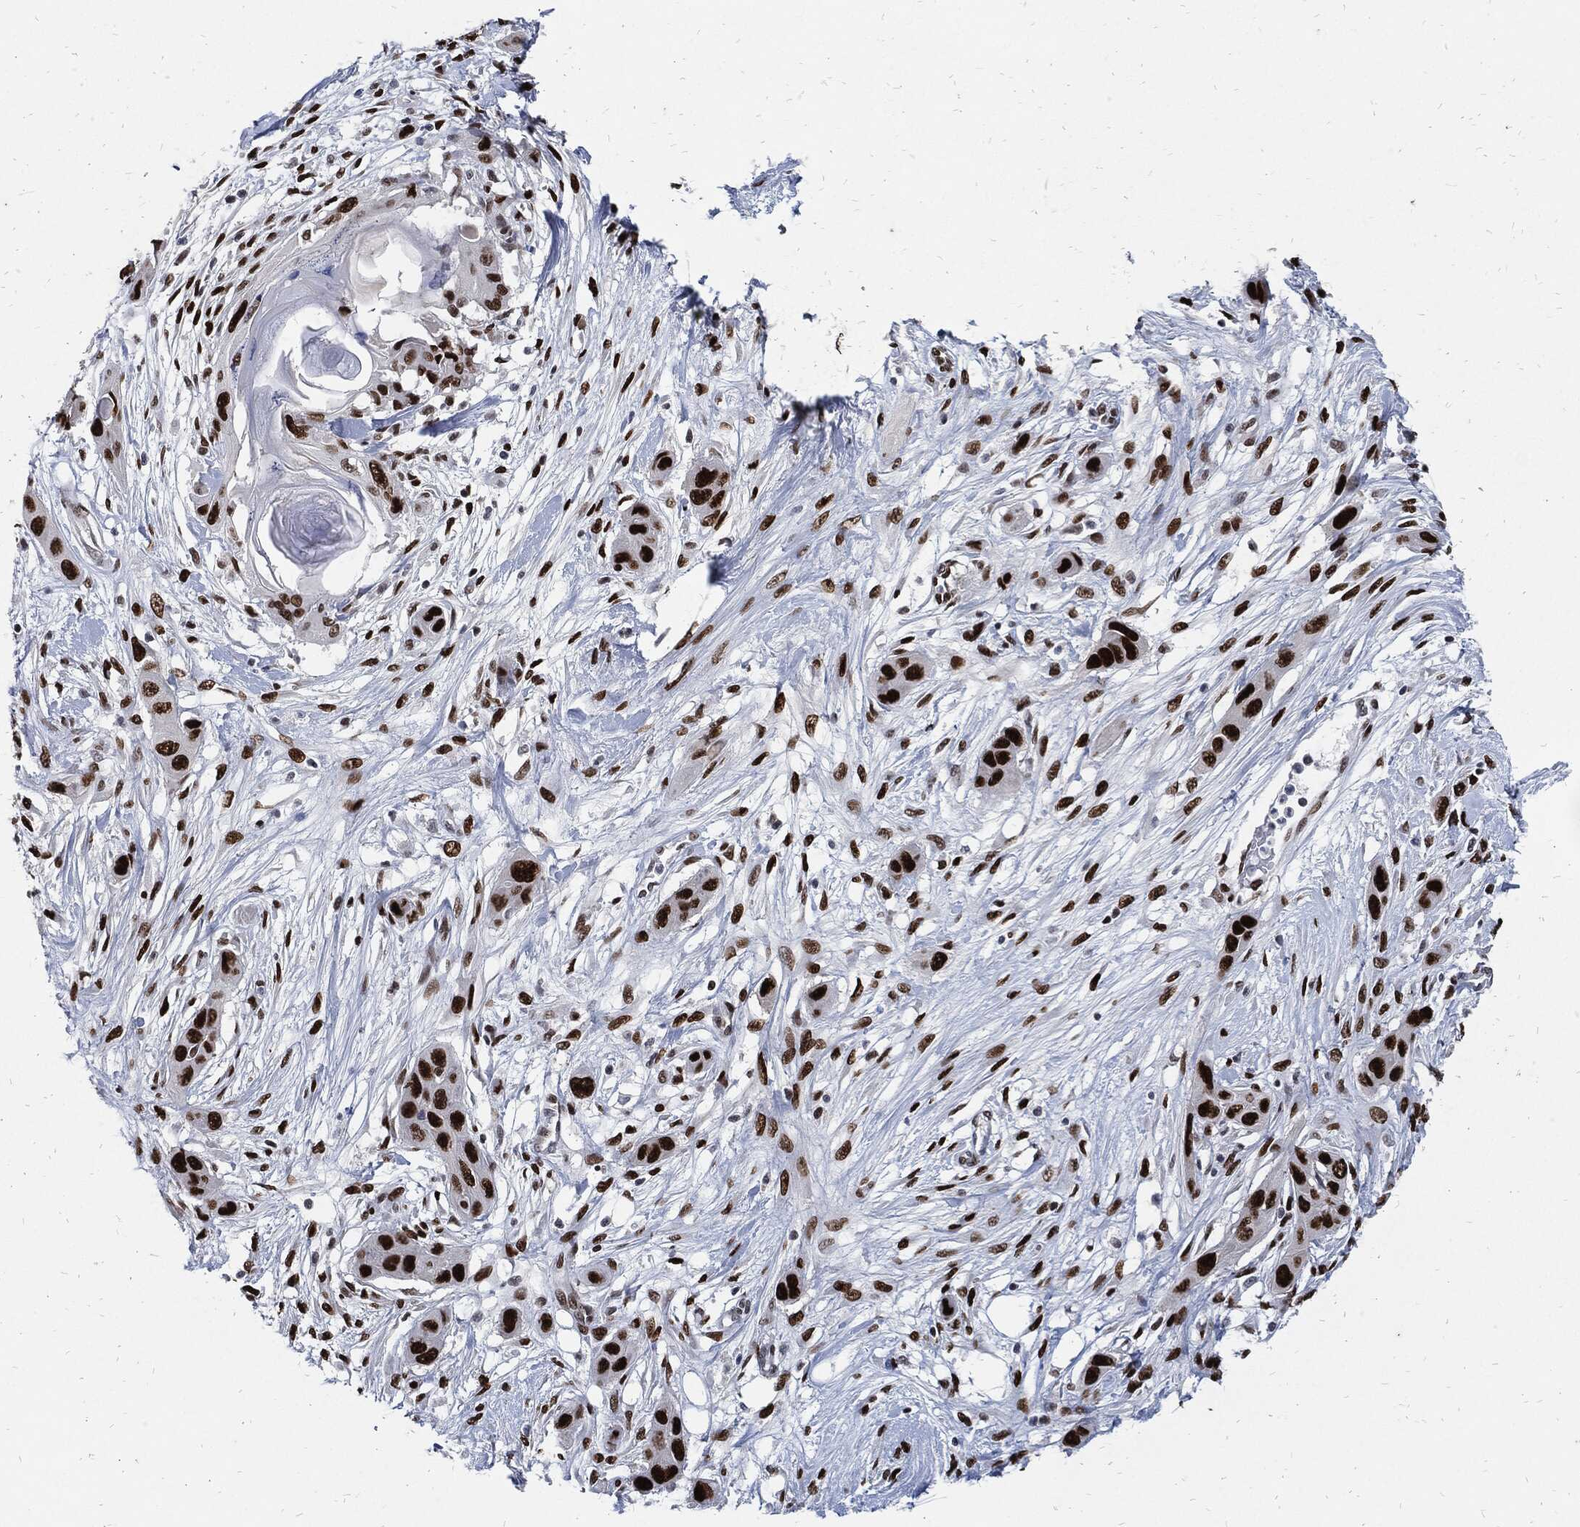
{"staining": {"intensity": "strong", "quantity": ">75%", "location": "nuclear"}, "tissue": "skin cancer", "cell_type": "Tumor cells", "image_type": "cancer", "snomed": [{"axis": "morphology", "description": "Squamous cell carcinoma, NOS"}, {"axis": "topography", "description": "Skin"}], "caption": "Skin cancer (squamous cell carcinoma) stained with a protein marker exhibits strong staining in tumor cells.", "gene": "JUN", "patient": {"sex": "male", "age": 79}}